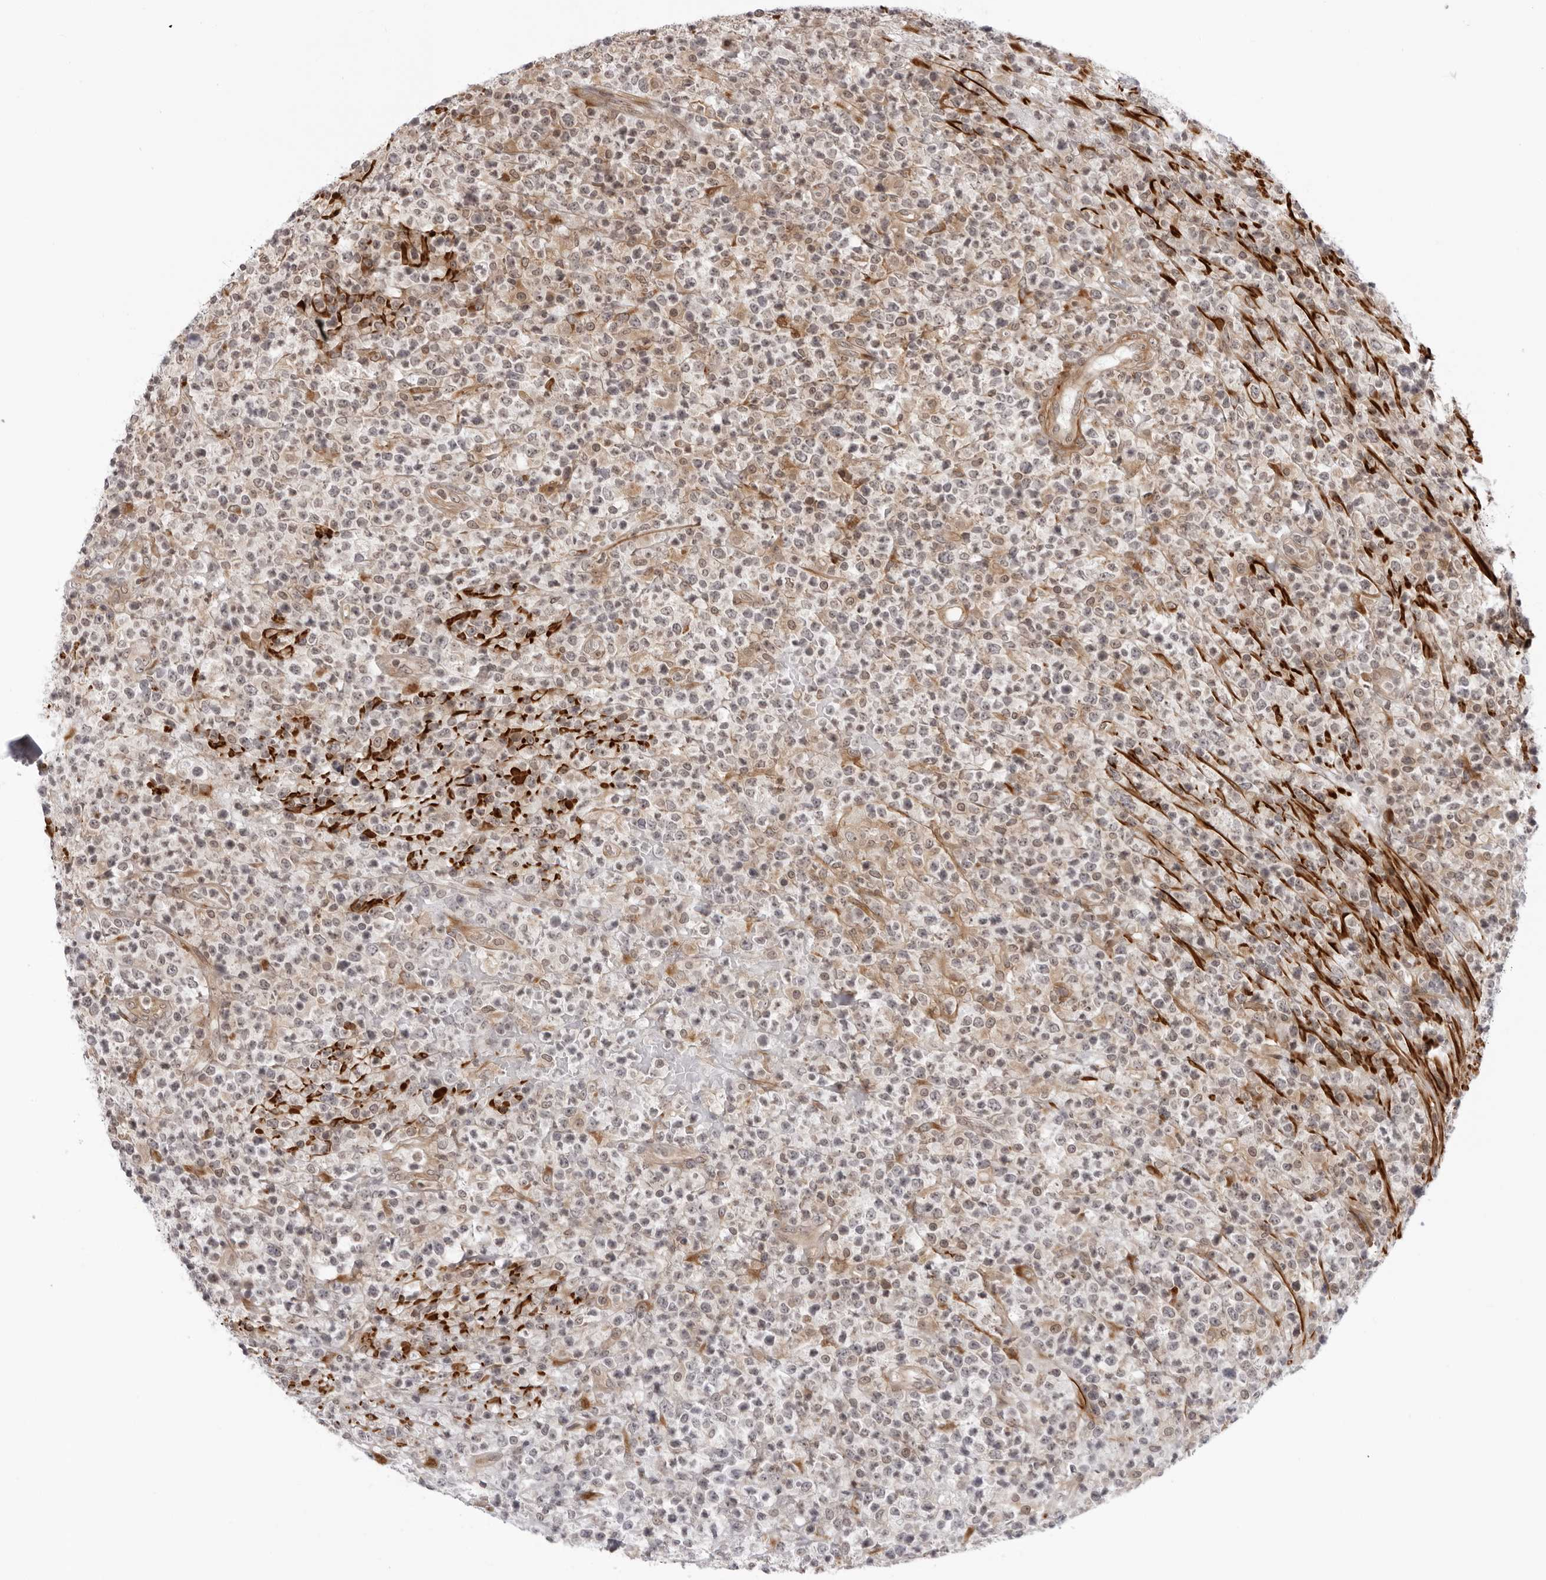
{"staining": {"intensity": "moderate", "quantity": "<25%", "location": "cytoplasmic/membranous"}, "tissue": "lymphoma", "cell_type": "Tumor cells", "image_type": "cancer", "snomed": [{"axis": "morphology", "description": "Malignant lymphoma, non-Hodgkin's type, High grade"}, {"axis": "topography", "description": "Colon"}], "caption": "Lymphoma stained for a protein demonstrates moderate cytoplasmic/membranous positivity in tumor cells.", "gene": "SRGAP2", "patient": {"sex": "female", "age": 53}}